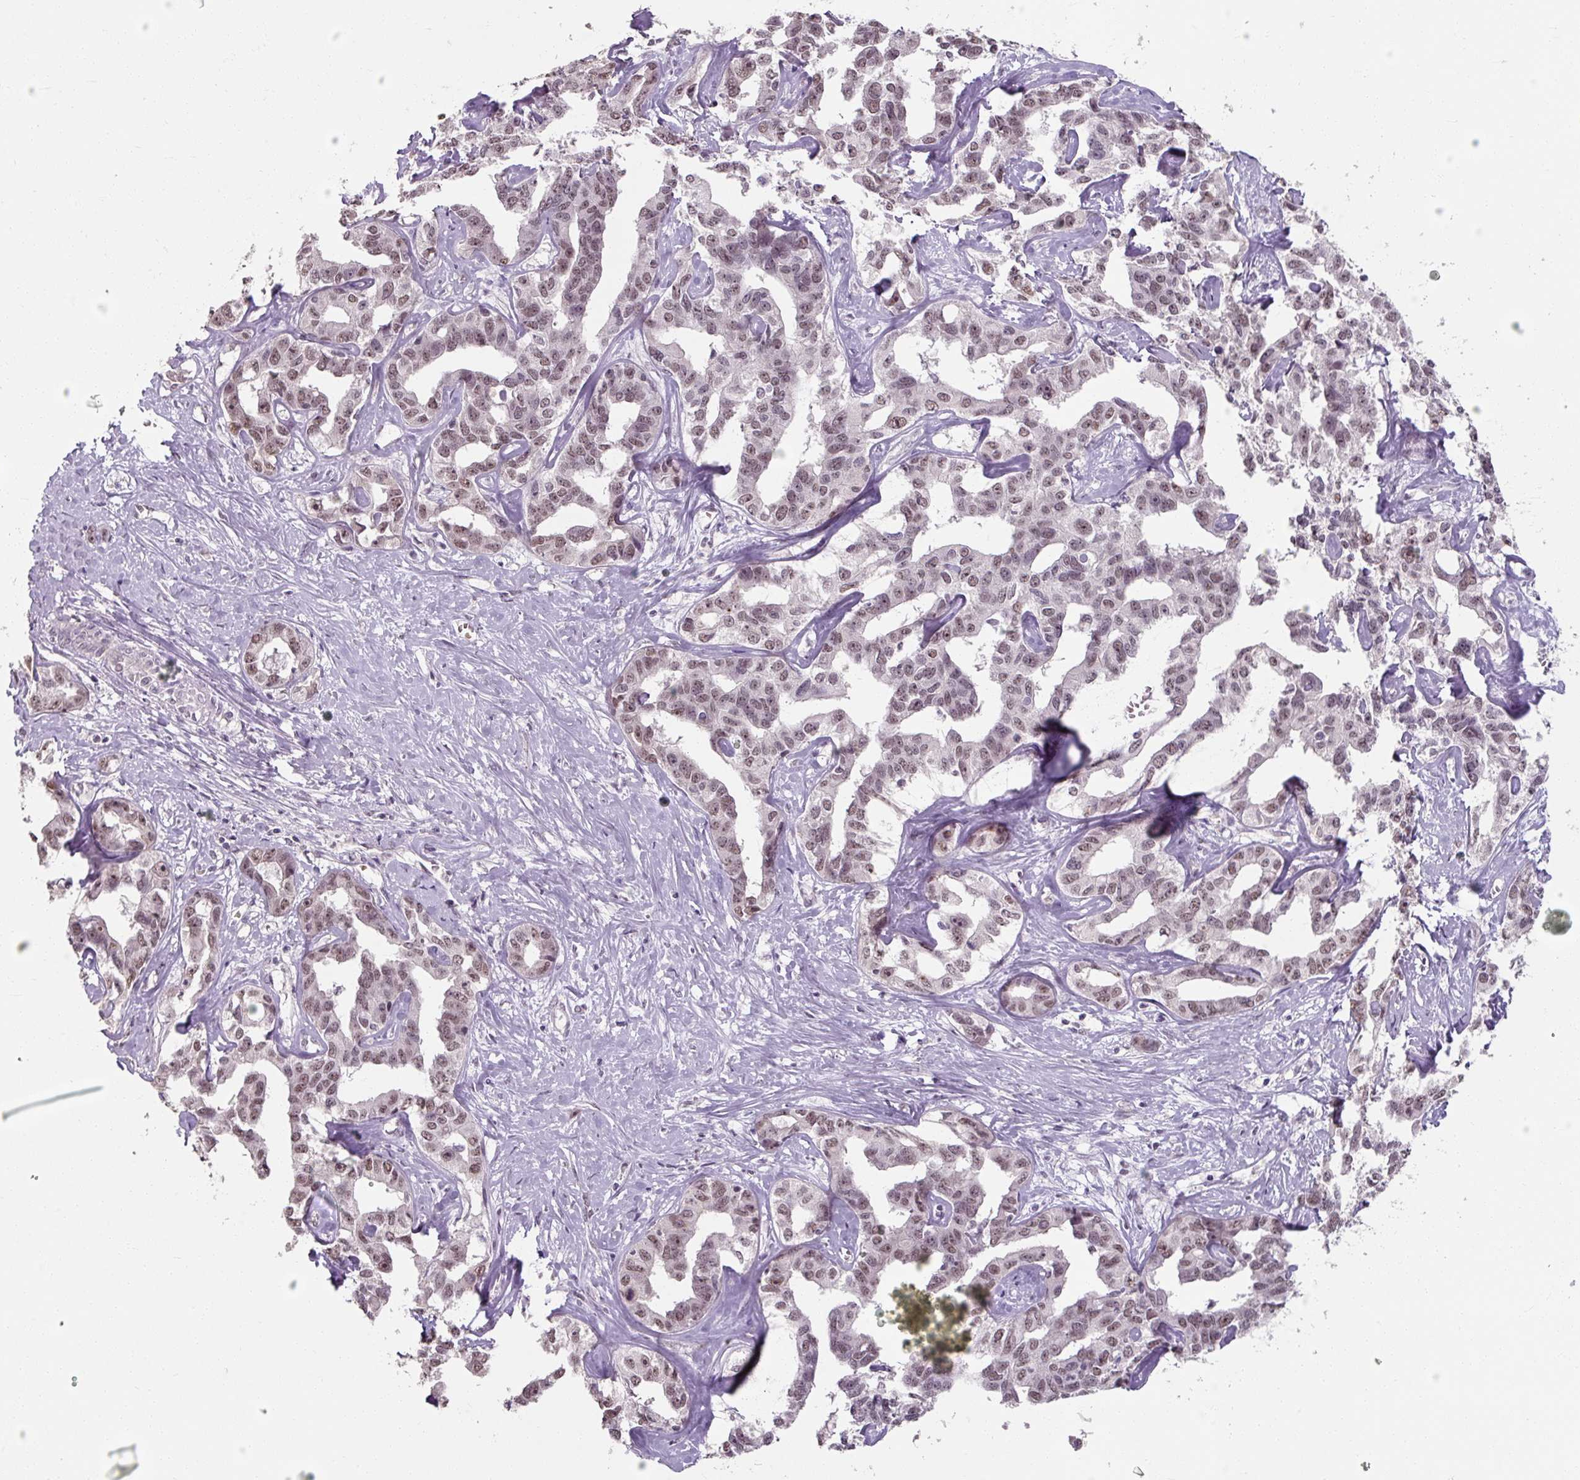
{"staining": {"intensity": "moderate", "quantity": ">75%", "location": "nuclear"}, "tissue": "liver cancer", "cell_type": "Tumor cells", "image_type": "cancer", "snomed": [{"axis": "morphology", "description": "Cholangiocarcinoma"}, {"axis": "topography", "description": "Liver"}], "caption": "The immunohistochemical stain labels moderate nuclear positivity in tumor cells of cholangiocarcinoma (liver) tissue.", "gene": "ZFTRAF1", "patient": {"sex": "male", "age": 59}}